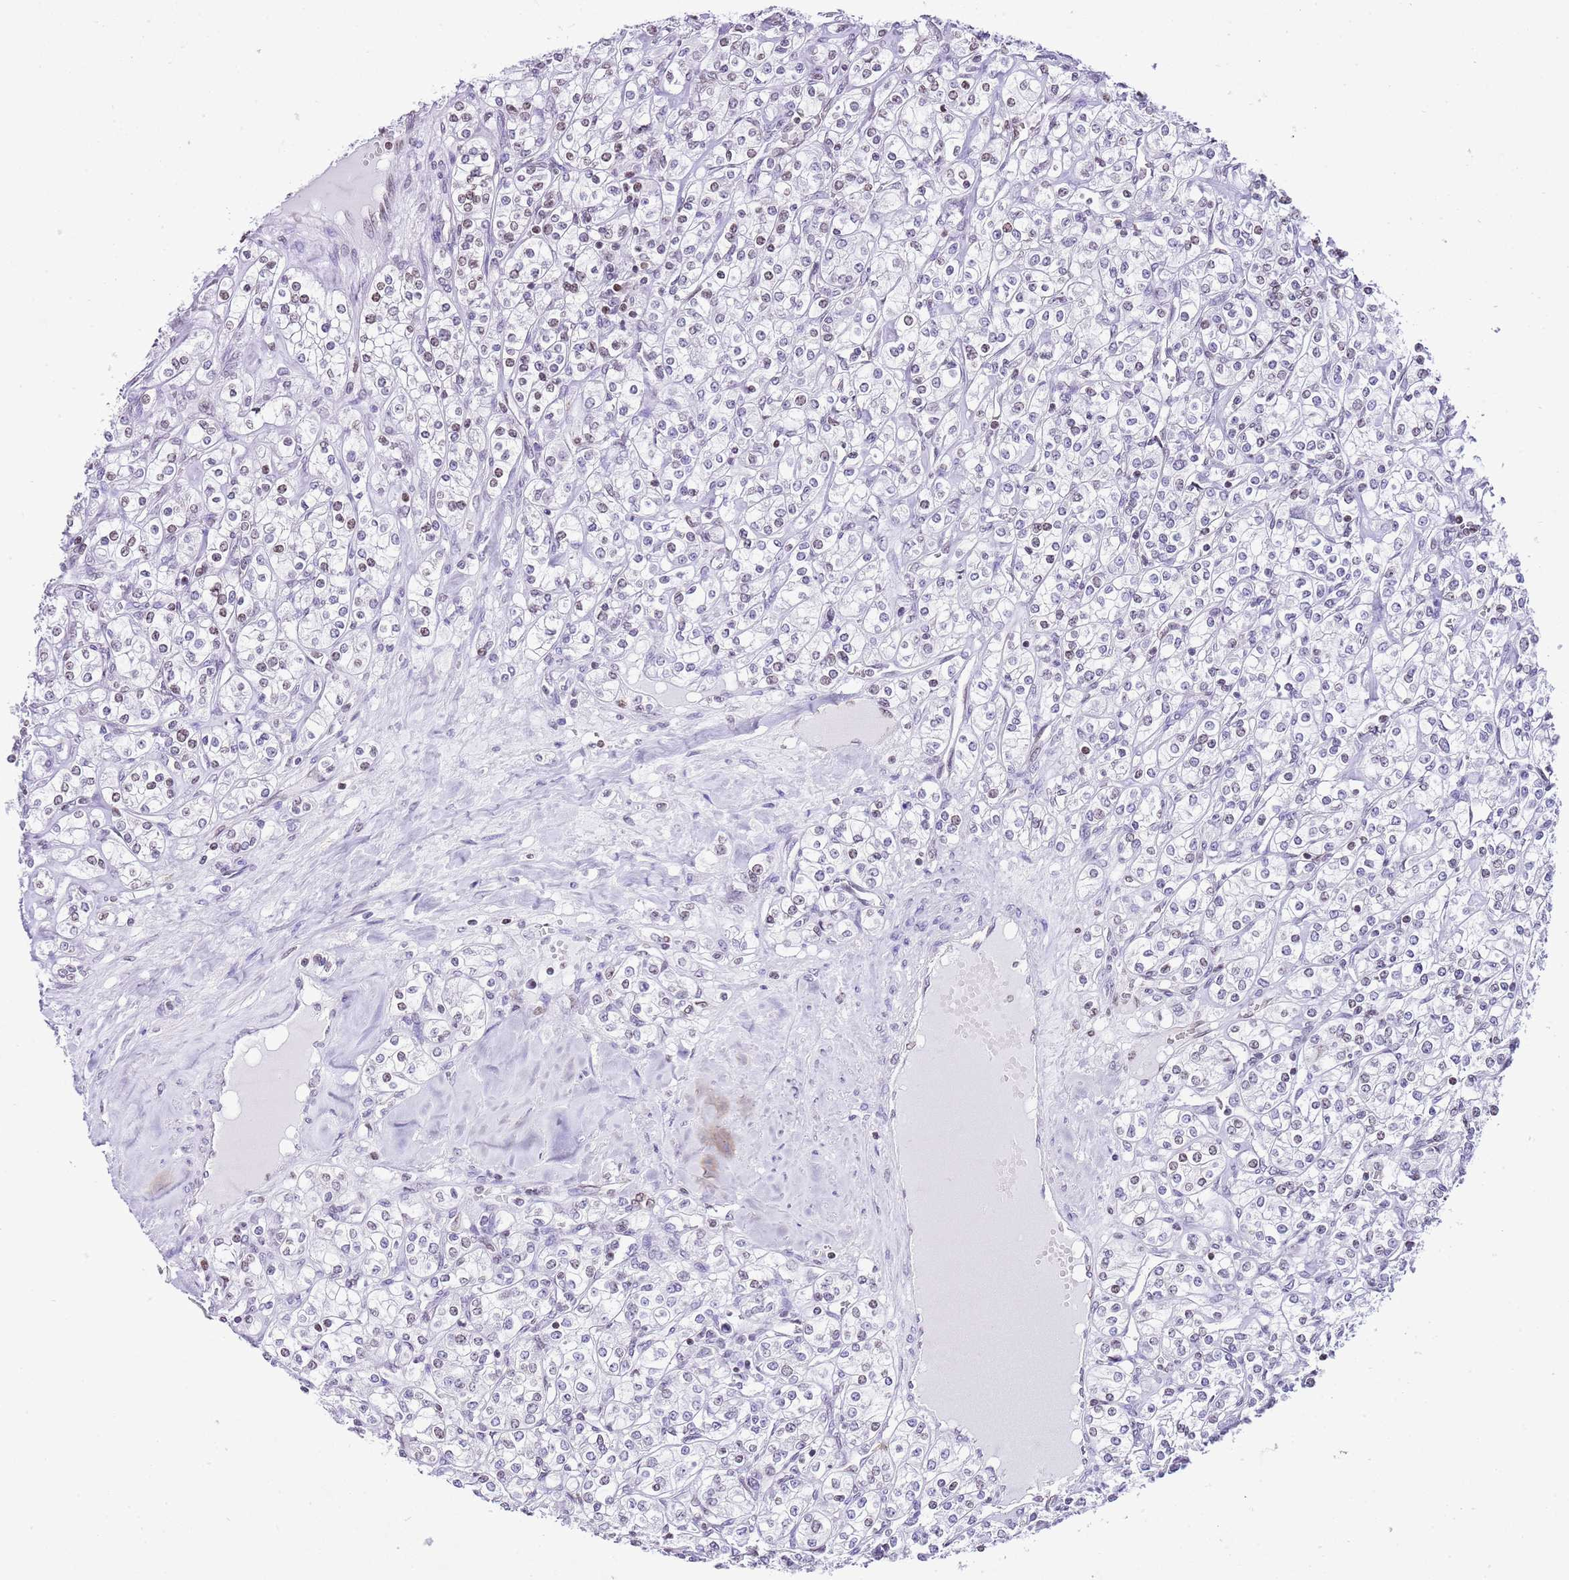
{"staining": {"intensity": "weak", "quantity": "<25%", "location": "nuclear"}, "tissue": "renal cancer", "cell_type": "Tumor cells", "image_type": "cancer", "snomed": [{"axis": "morphology", "description": "Adenocarcinoma, NOS"}, {"axis": "topography", "description": "Kidney"}], "caption": "Immunohistochemistry (IHC) of human renal cancer displays no expression in tumor cells. Brightfield microscopy of immunohistochemistry (IHC) stained with DAB (brown) and hematoxylin (blue), captured at high magnification.", "gene": "PRR15", "patient": {"sex": "male", "age": 77}}